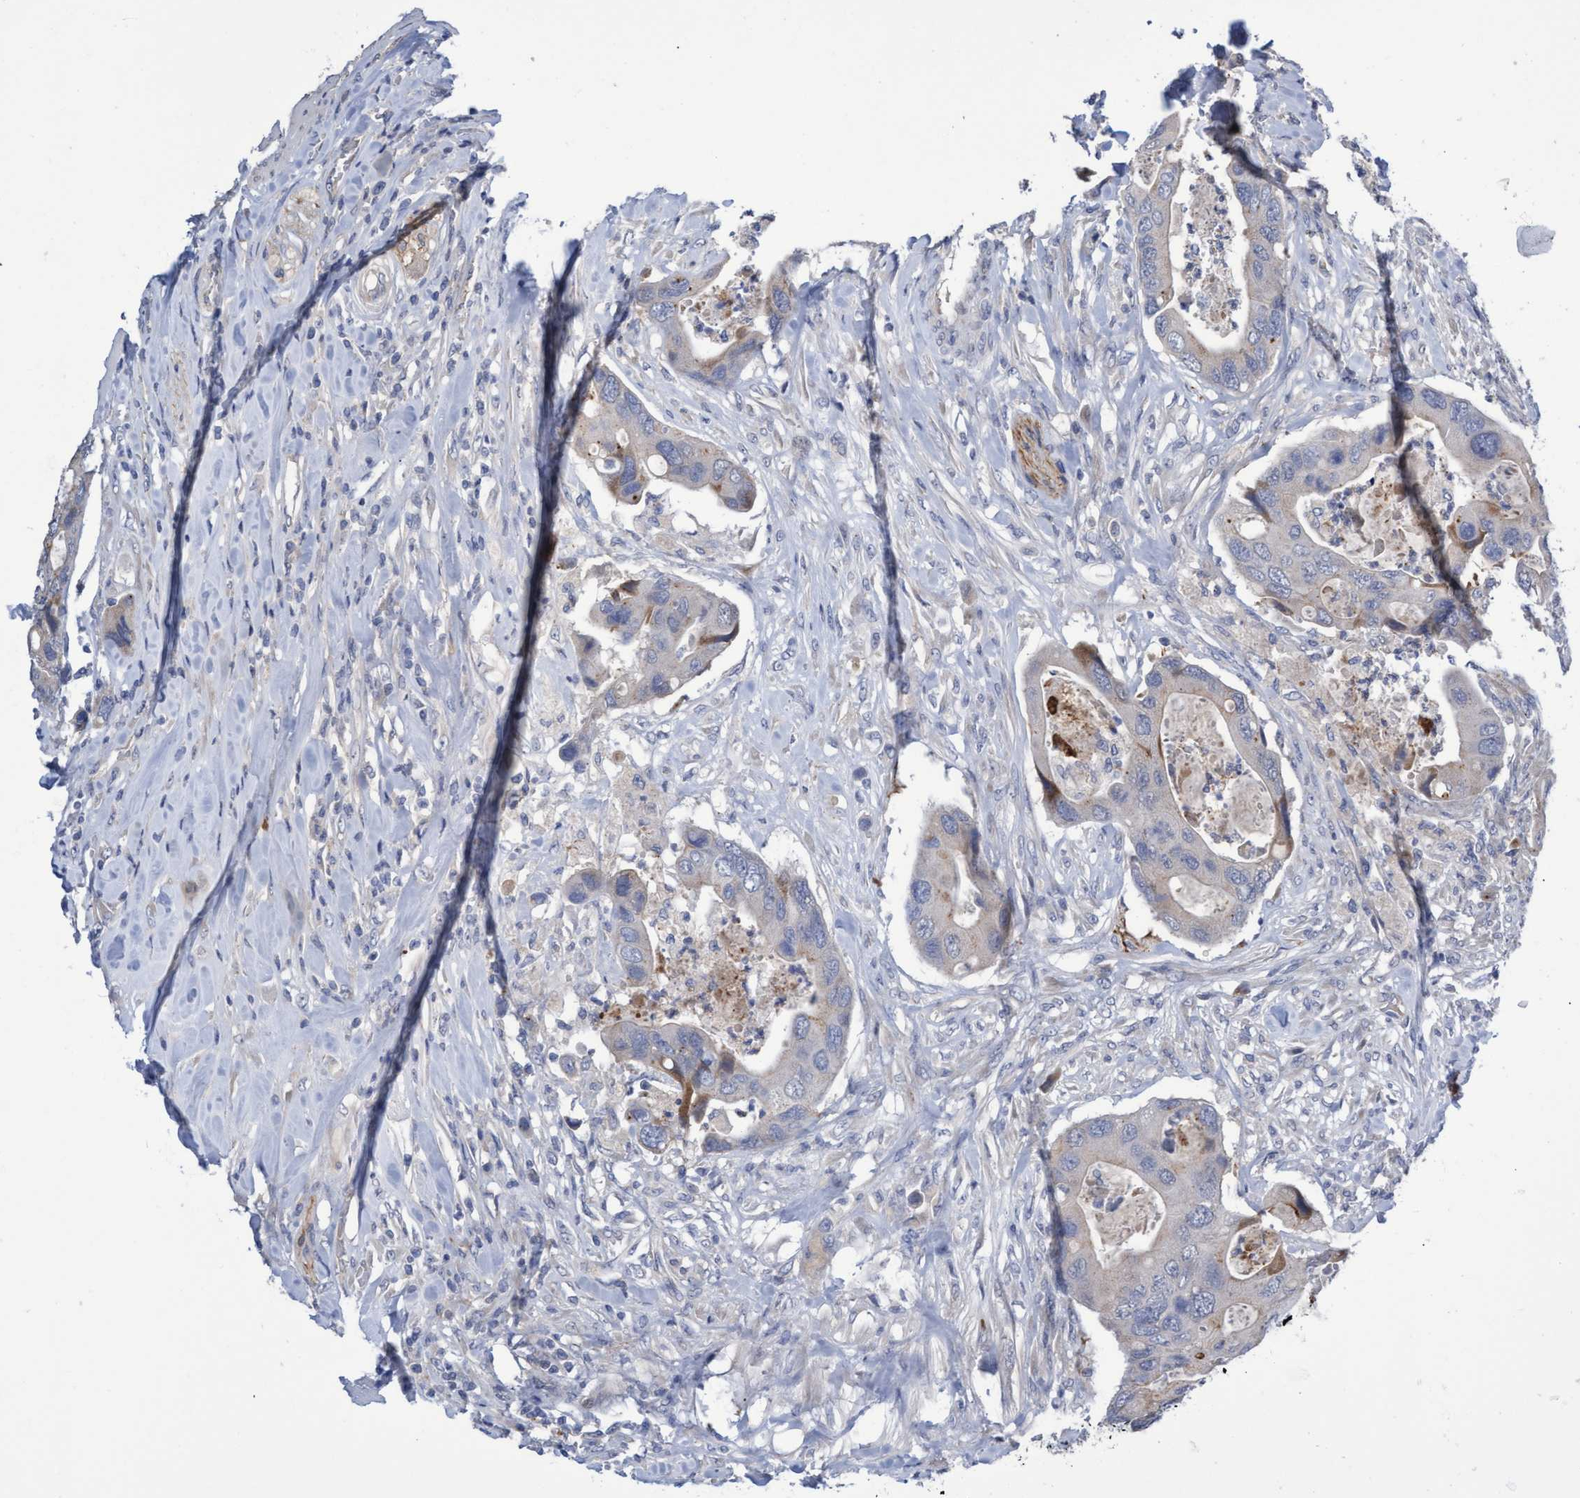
{"staining": {"intensity": "weak", "quantity": "<25%", "location": "cytoplasmic/membranous"}, "tissue": "colorectal cancer", "cell_type": "Tumor cells", "image_type": "cancer", "snomed": [{"axis": "morphology", "description": "Adenocarcinoma, NOS"}, {"axis": "topography", "description": "Rectum"}], "caption": "Colorectal cancer (adenocarcinoma) stained for a protein using IHC shows no expression tumor cells.", "gene": "ABCF2", "patient": {"sex": "female", "age": 57}}